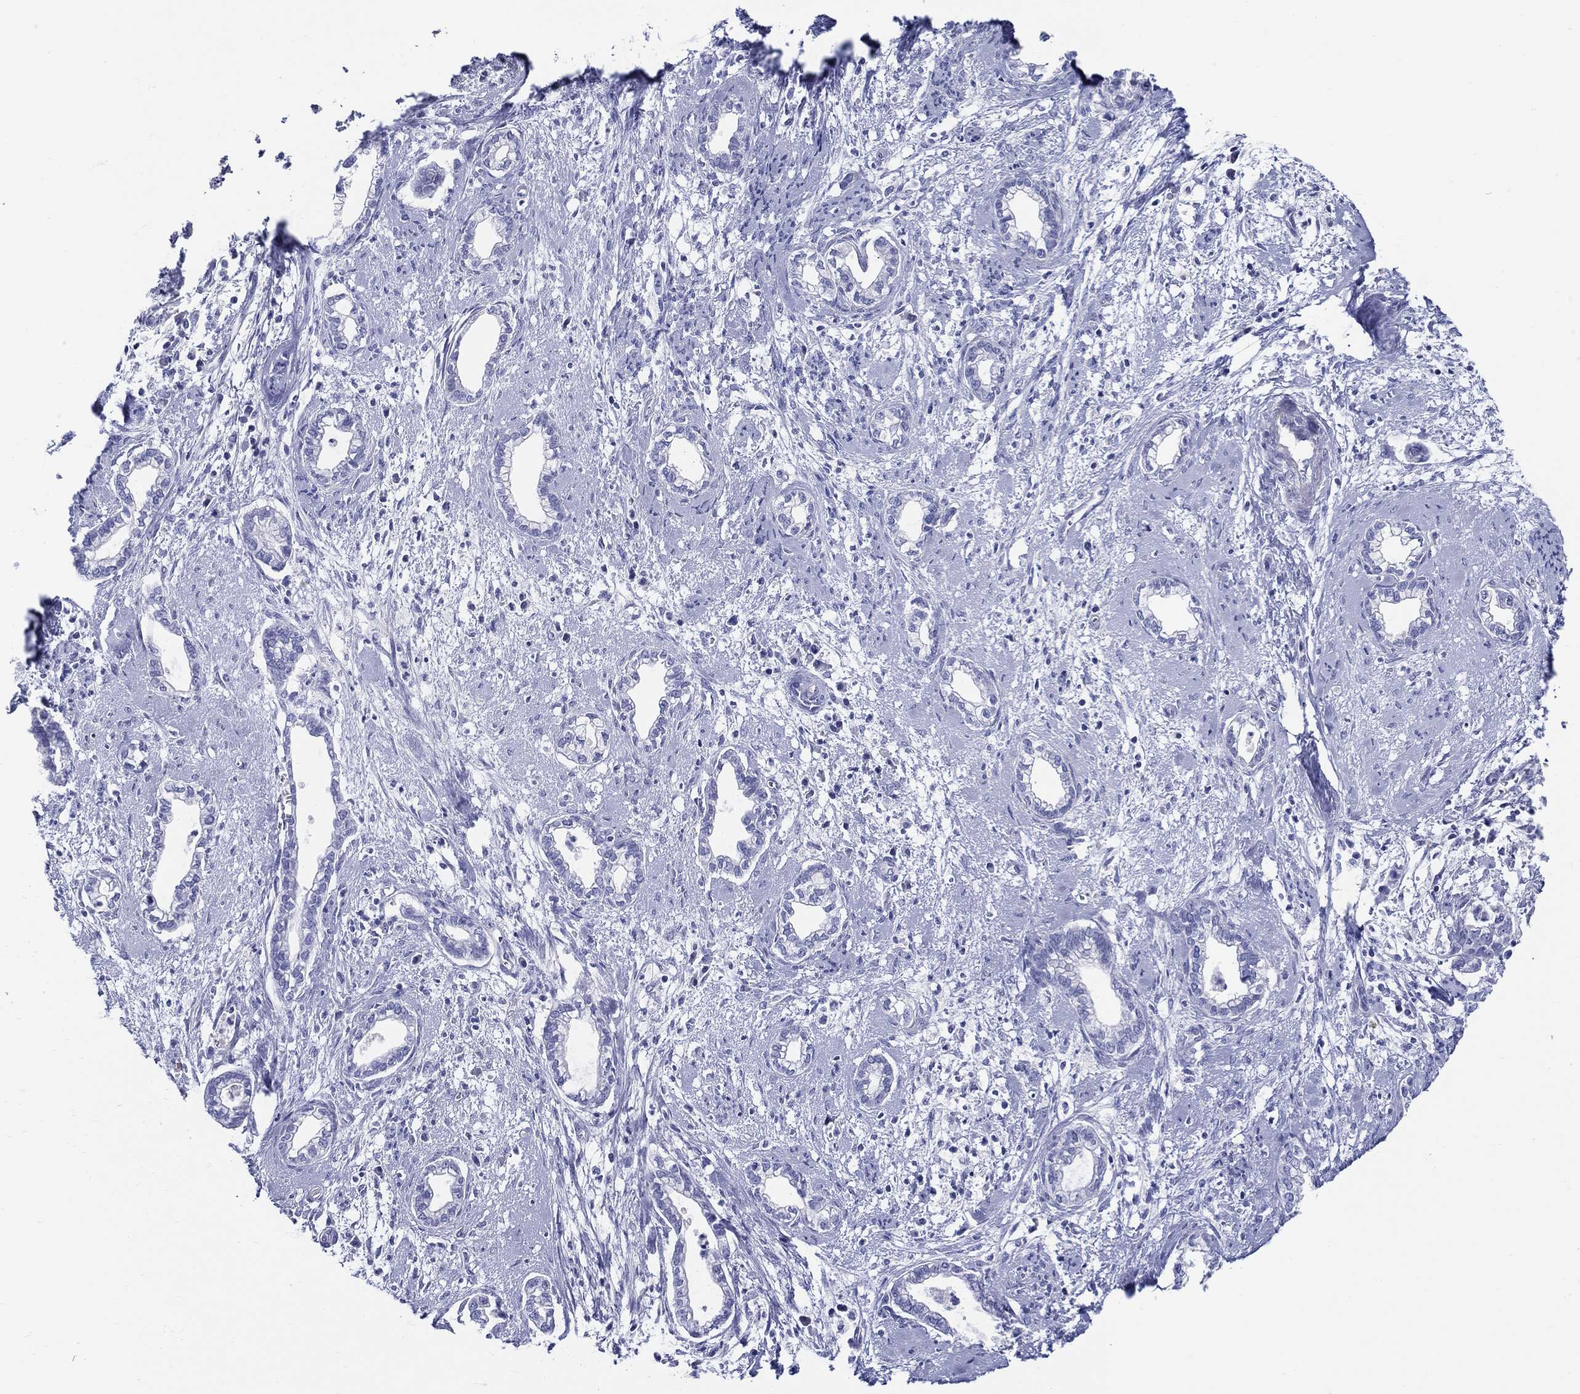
{"staining": {"intensity": "negative", "quantity": "none", "location": "none"}, "tissue": "cervical cancer", "cell_type": "Tumor cells", "image_type": "cancer", "snomed": [{"axis": "morphology", "description": "Adenocarcinoma, NOS"}, {"axis": "topography", "description": "Cervix"}], "caption": "The image demonstrates no staining of tumor cells in adenocarcinoma (cervical).", "gene": "CRYGS", "patient": {"sex": "female", "age": 62}}